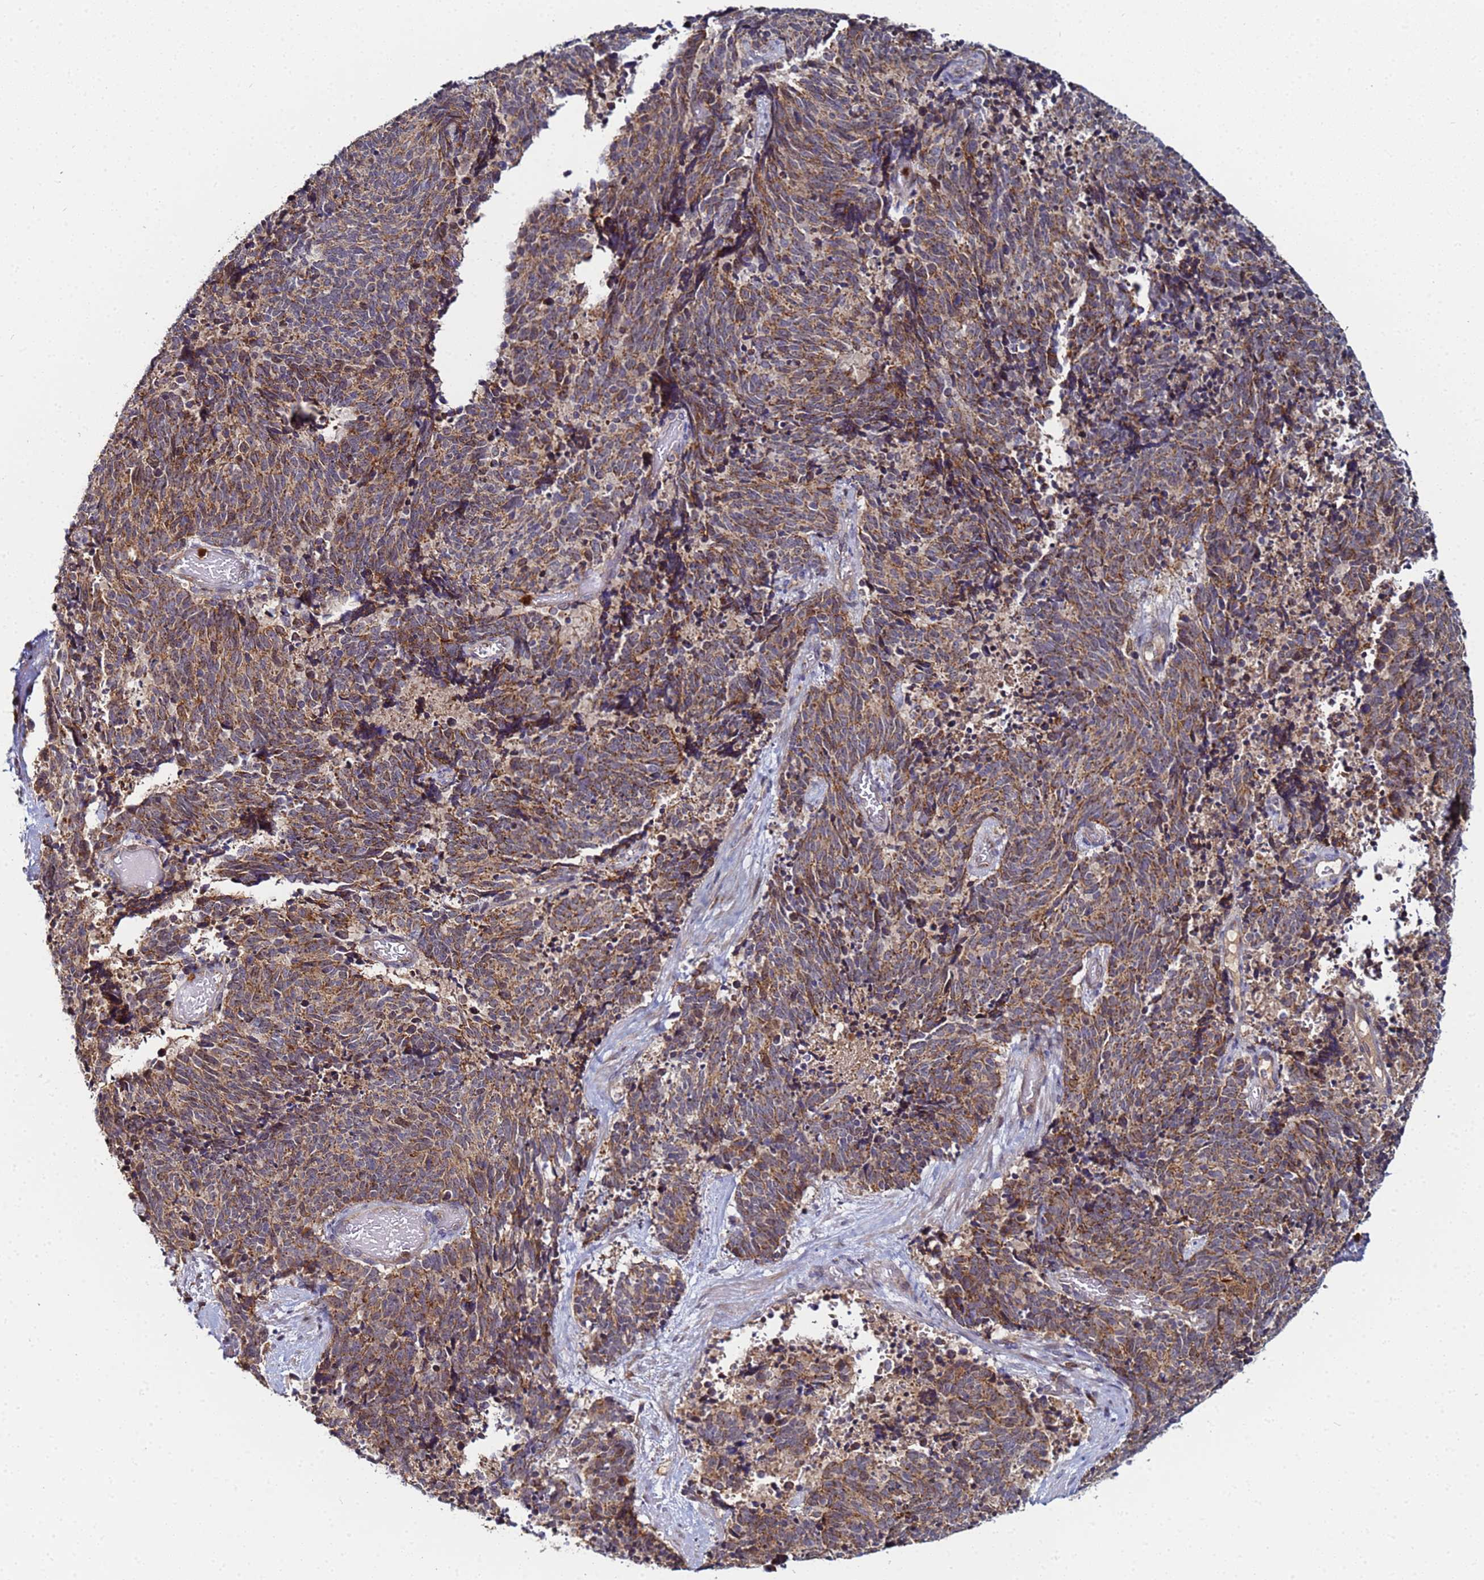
{"staining": {"intensity": "moderate", "quantity": ">75%", "location": "cytoplasmic/membranous"}, "tissue": "cervical cancer", "cell_type": "Tumor cells", "image_type": "cancer", "snomed": [{"axis": "morphology", "description": "Squamous cell carcinoma, NOS"}, {"axis": "topography", "description": "Cervix"}], "caption": "Protein expression analysis of human cervical squamous cell carcinoma reveals moderate cytoplasmic/membranous positivity in approximately >75% of tumor cells.", "gene": "CCDC127", "patient": {"sex": "female", "age": 29}}